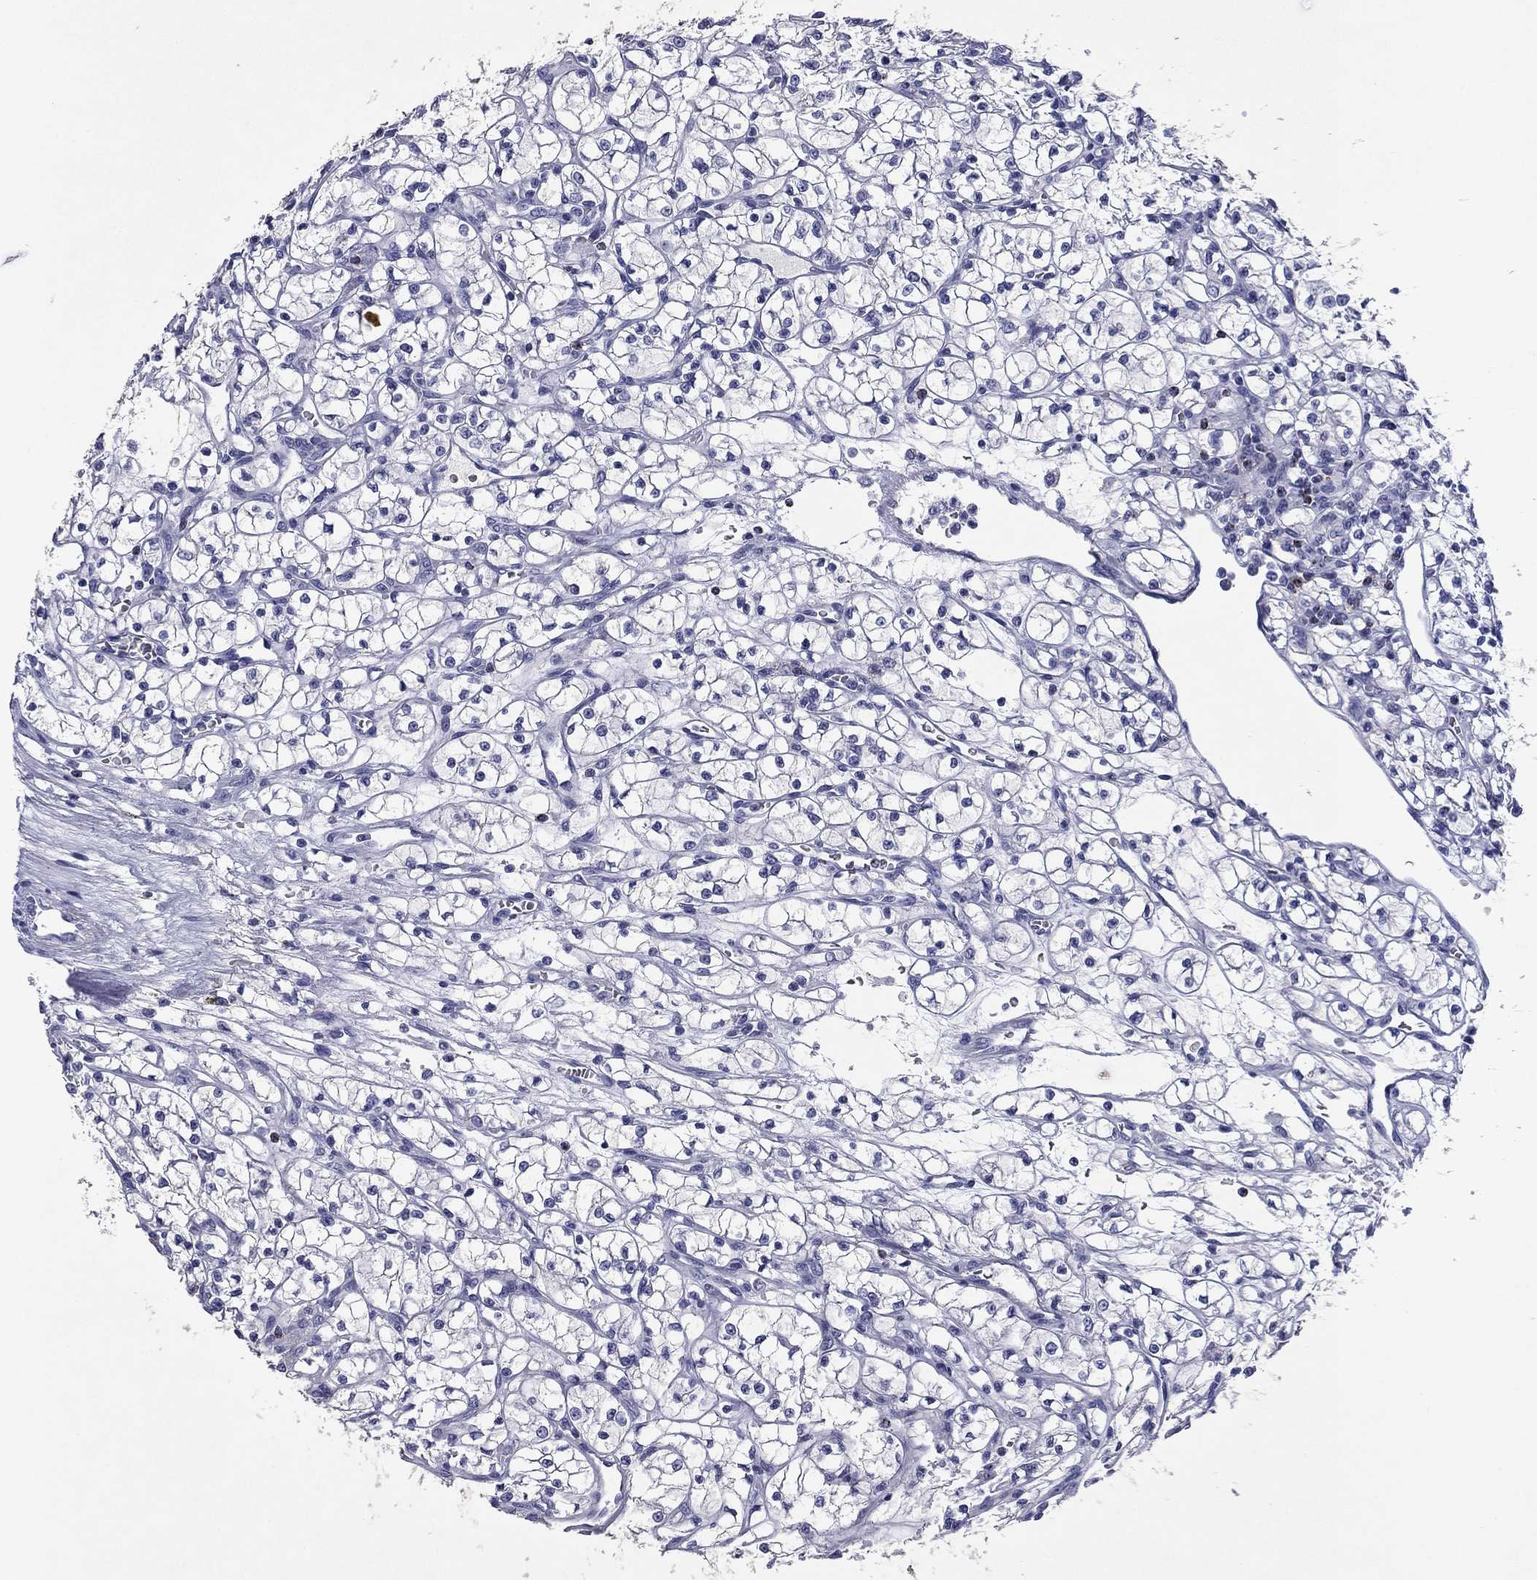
{"staining": {"intensity": "negative", "quantity": "none", "location": "none"}, "tissue": "renal cancer", "cell_type": "Tumor cells", "image_type": "cancer", "snomed": [{"axis": "morphology", "description": "Adenocarcinoma, NOS"}, {"axis": "topography", "description": "Kidney"}], "caption": "High power microscopy micrograph of an IHC micrograph of renal cancer (adenocarcinoma), revealing no significant expression in tumor cells.", "gene": "GZMK", "patient": {"sex": "female", "age": 64}}